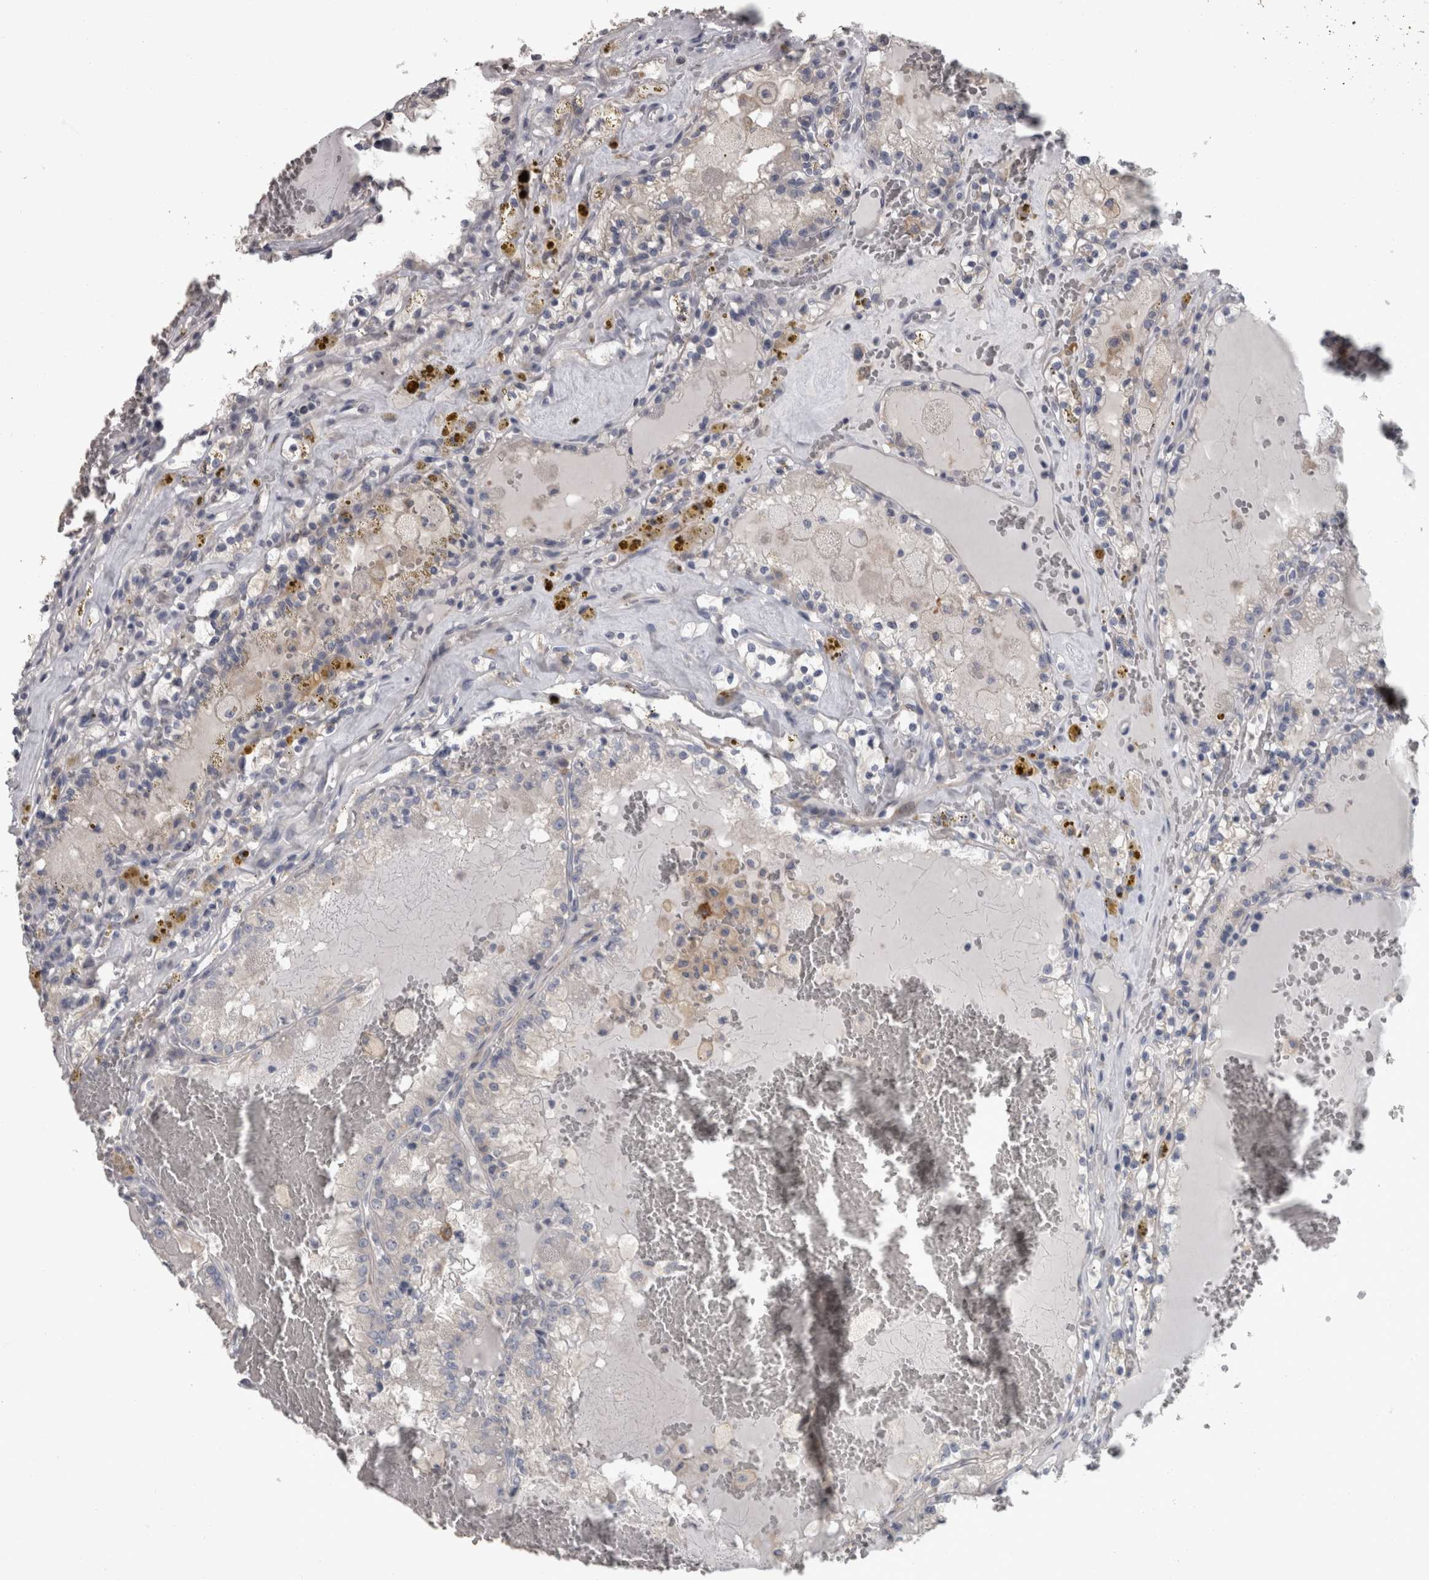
{"staining": {"intensity": "negative", "quantity": "none", "location": "none"}, "tissue": "renal cancer", "cell_type": "Tumor cells", "image_type": "cancer", "snomed": [{"axis": "morphology", "description": "Adenocarcinoma, NOS"}, {"axis": "topography", "description": "Kidney"}], "caption": "This is an immunohistochemistry (IHC) histopathology image of adenocarcinoma (renal). There is no positivity in tumor cells.", "gene": "EFEMP2", "patient": {"sex": "female", "age": 56}}